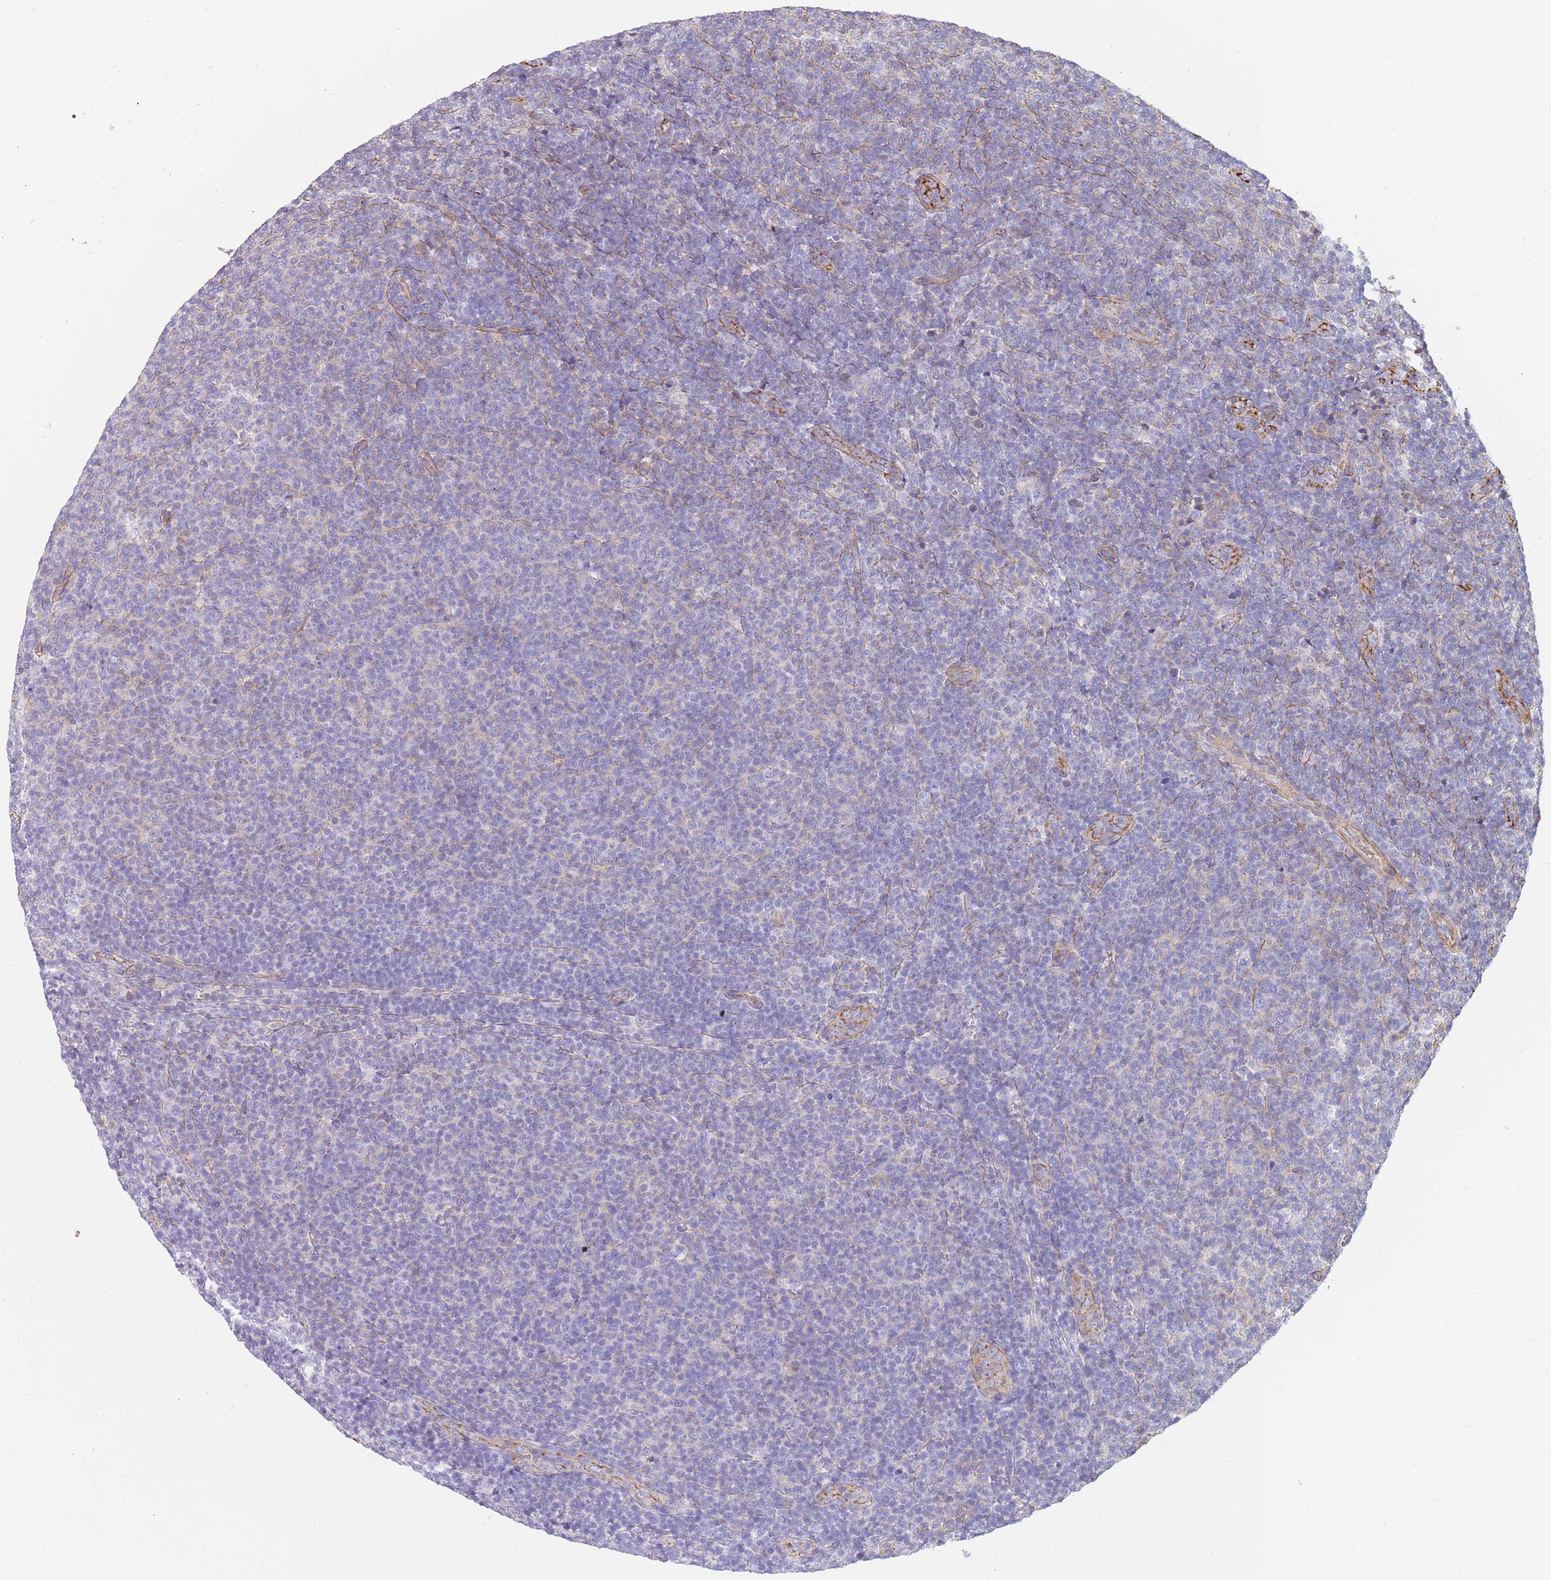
{"staining": {"intensity": "negative", "quantity": "none", "location": "none"}, "tissue": "lymphoma", "cell_type": "Tumor cells", "image_type": "cancer", "snomed": [{"axis": "morphology", "description": "Malignant lymphoma, non-Hodgkin's type, Low grade"}, {"axis": "topography", "description": "Lymph node"}], "caption": "This is a image of immunohistochemistry (IHC) staining of low-grade malignant lymphoma, non-Hodgkin's type, which shows no positivity in tumor cells.", "gene": "GFRAL", "patient": {"sex": "male", "age": 66}}